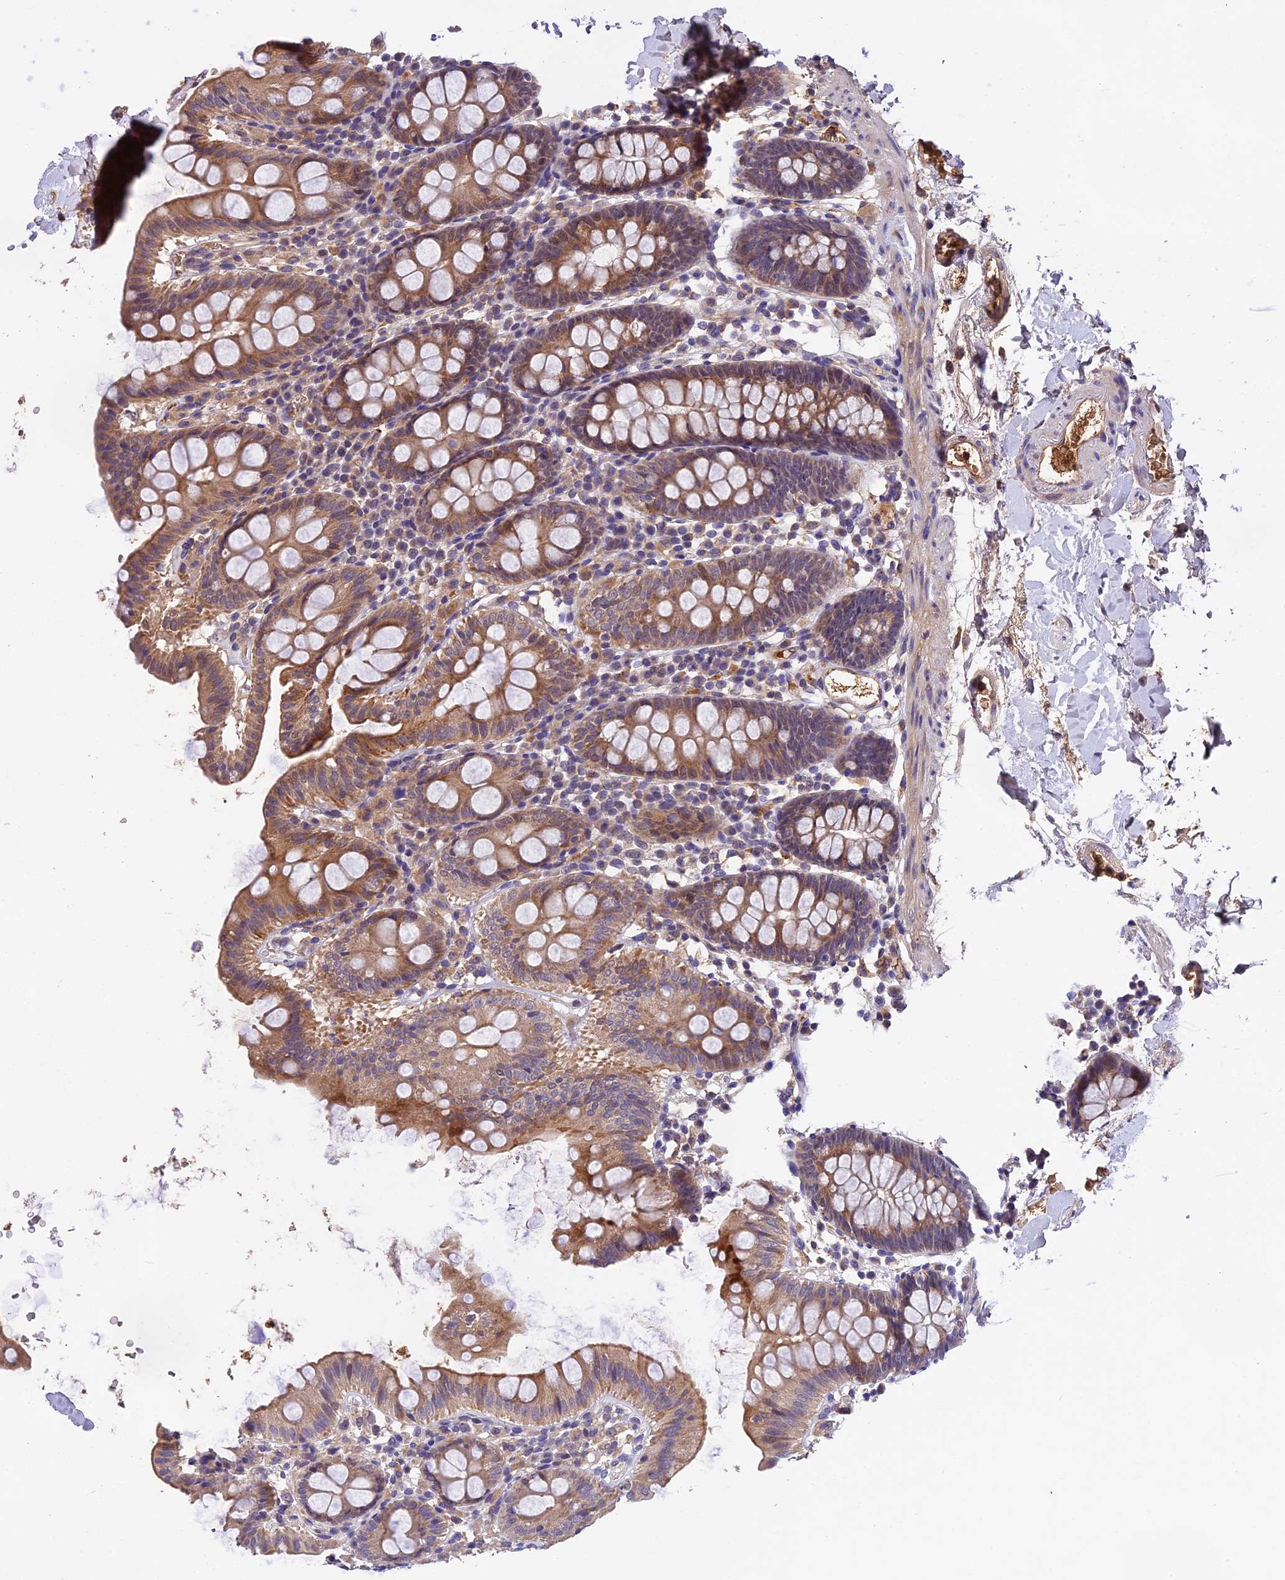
{"staining": {"intensity": "strong", "quantity": ">75%", "location": "cytoplasmic/membranous"}, "tissue": "colon", "cell_type": "Endothelial cells", "image_type": "normal", "snomed": [{"axis": "morphology", "description": "Normal tissue, NOS"}, {"axis": "topography", "description": "Colon"}], "caption": "This image displays immunohistochemistry staining of benign human colon, with high strong cytoplasmic/membranous positivity in approximately >75% of endothelial cells.", "gene": "PHAF1", "patient": {"sex": "male", "age": 75}}